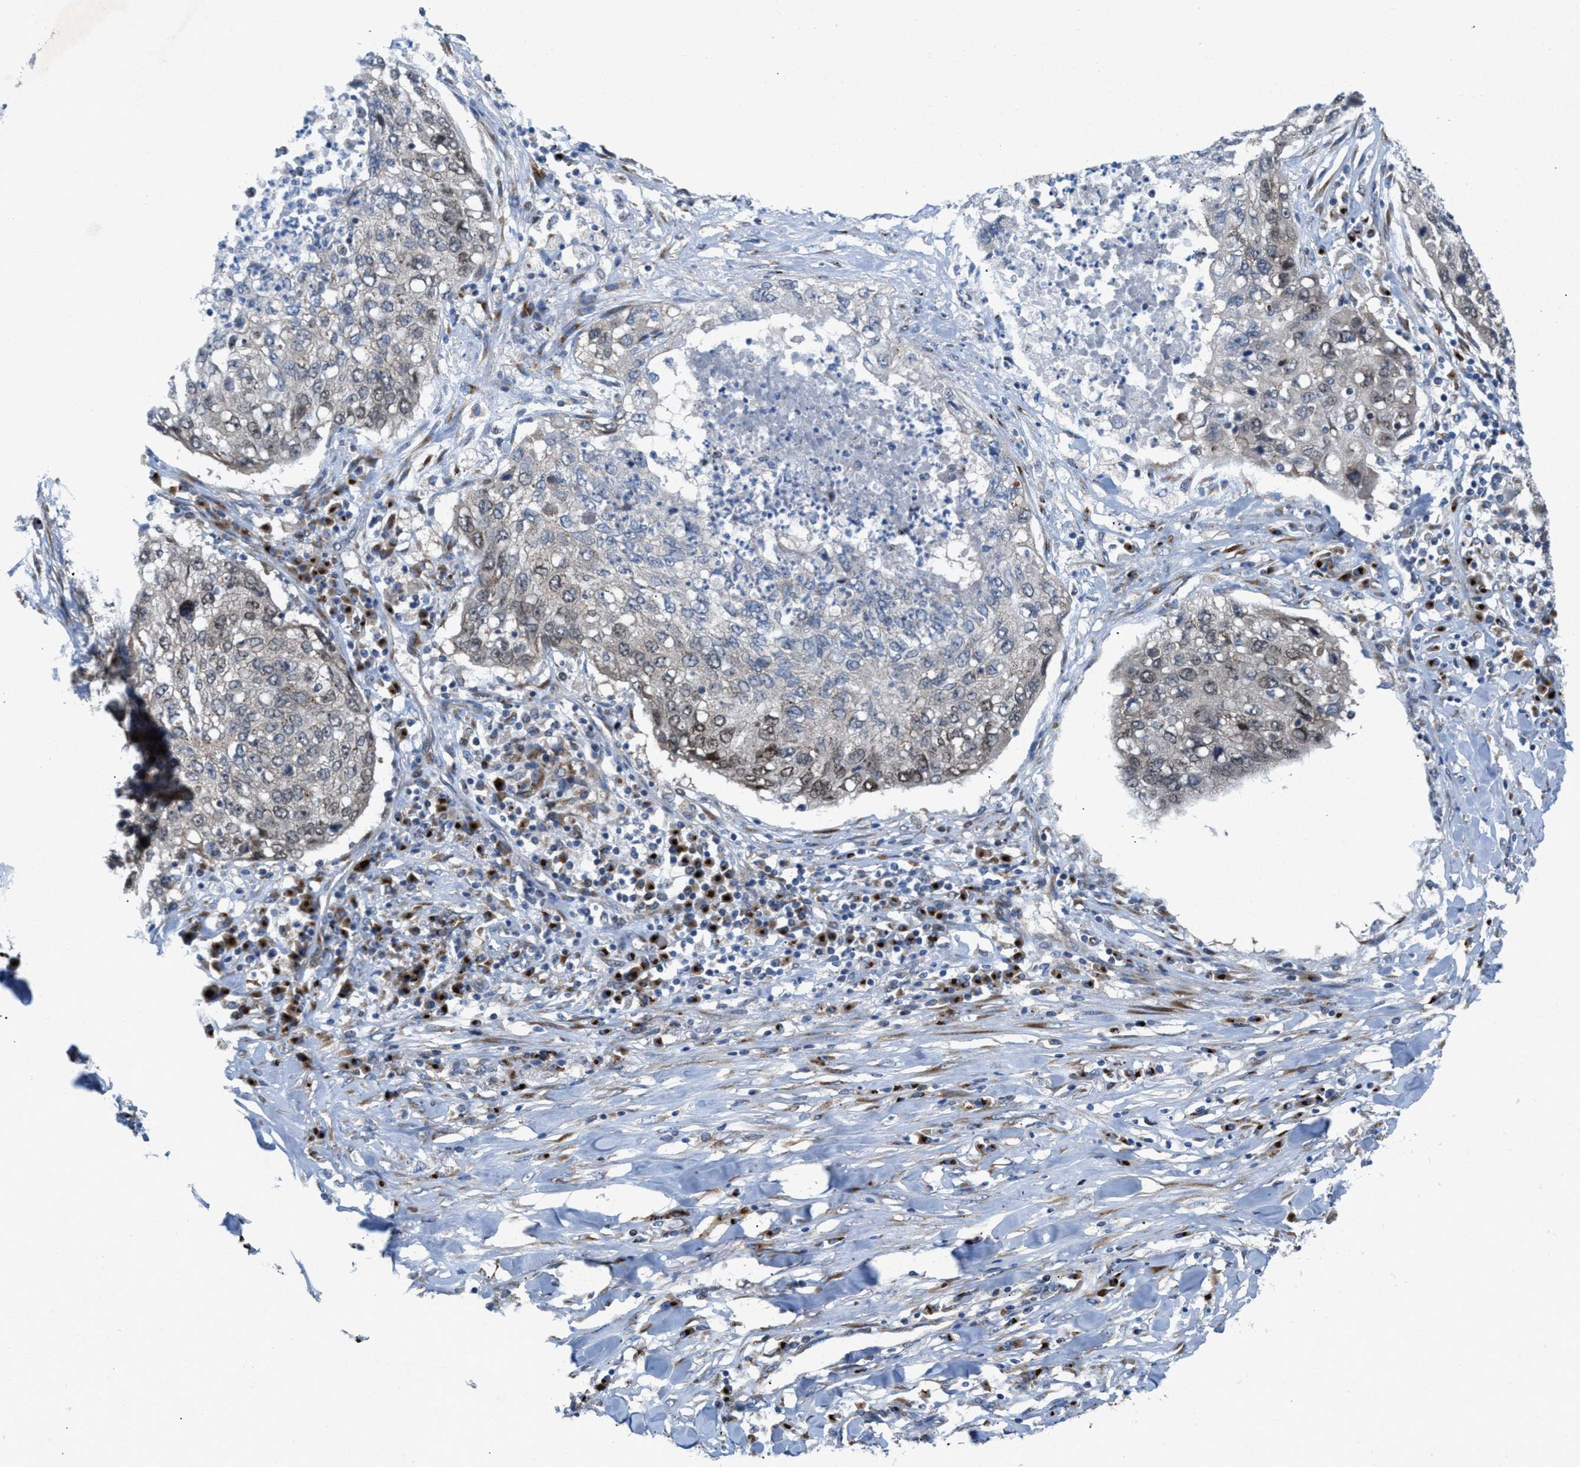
{"staining": {"intensity": "weak", "quantity": "<25%", "location": "cytoplasmic/membranous"}, "tissue": "lung cancer", "cell_type": "Tumor cells", "image_type": "cancer", "snomed": [{"axis": "morphology", "description": "Squamous cell carcinoma, NOS"}, {"axis": "topography", "description": "Lung"}], "caption": "High power microscopy histopathology image of an immunohistochemistry (IHC) photomicrograph of lung squamous cell carcinoma, revealing no significant staining in tumor cells. (DAB (3,3'-diaminobenzidine) immunohistochemistry (IHC), high magnification).", "gene": "SLC38A10", "patient": {"sex": "female", "age": 63}}